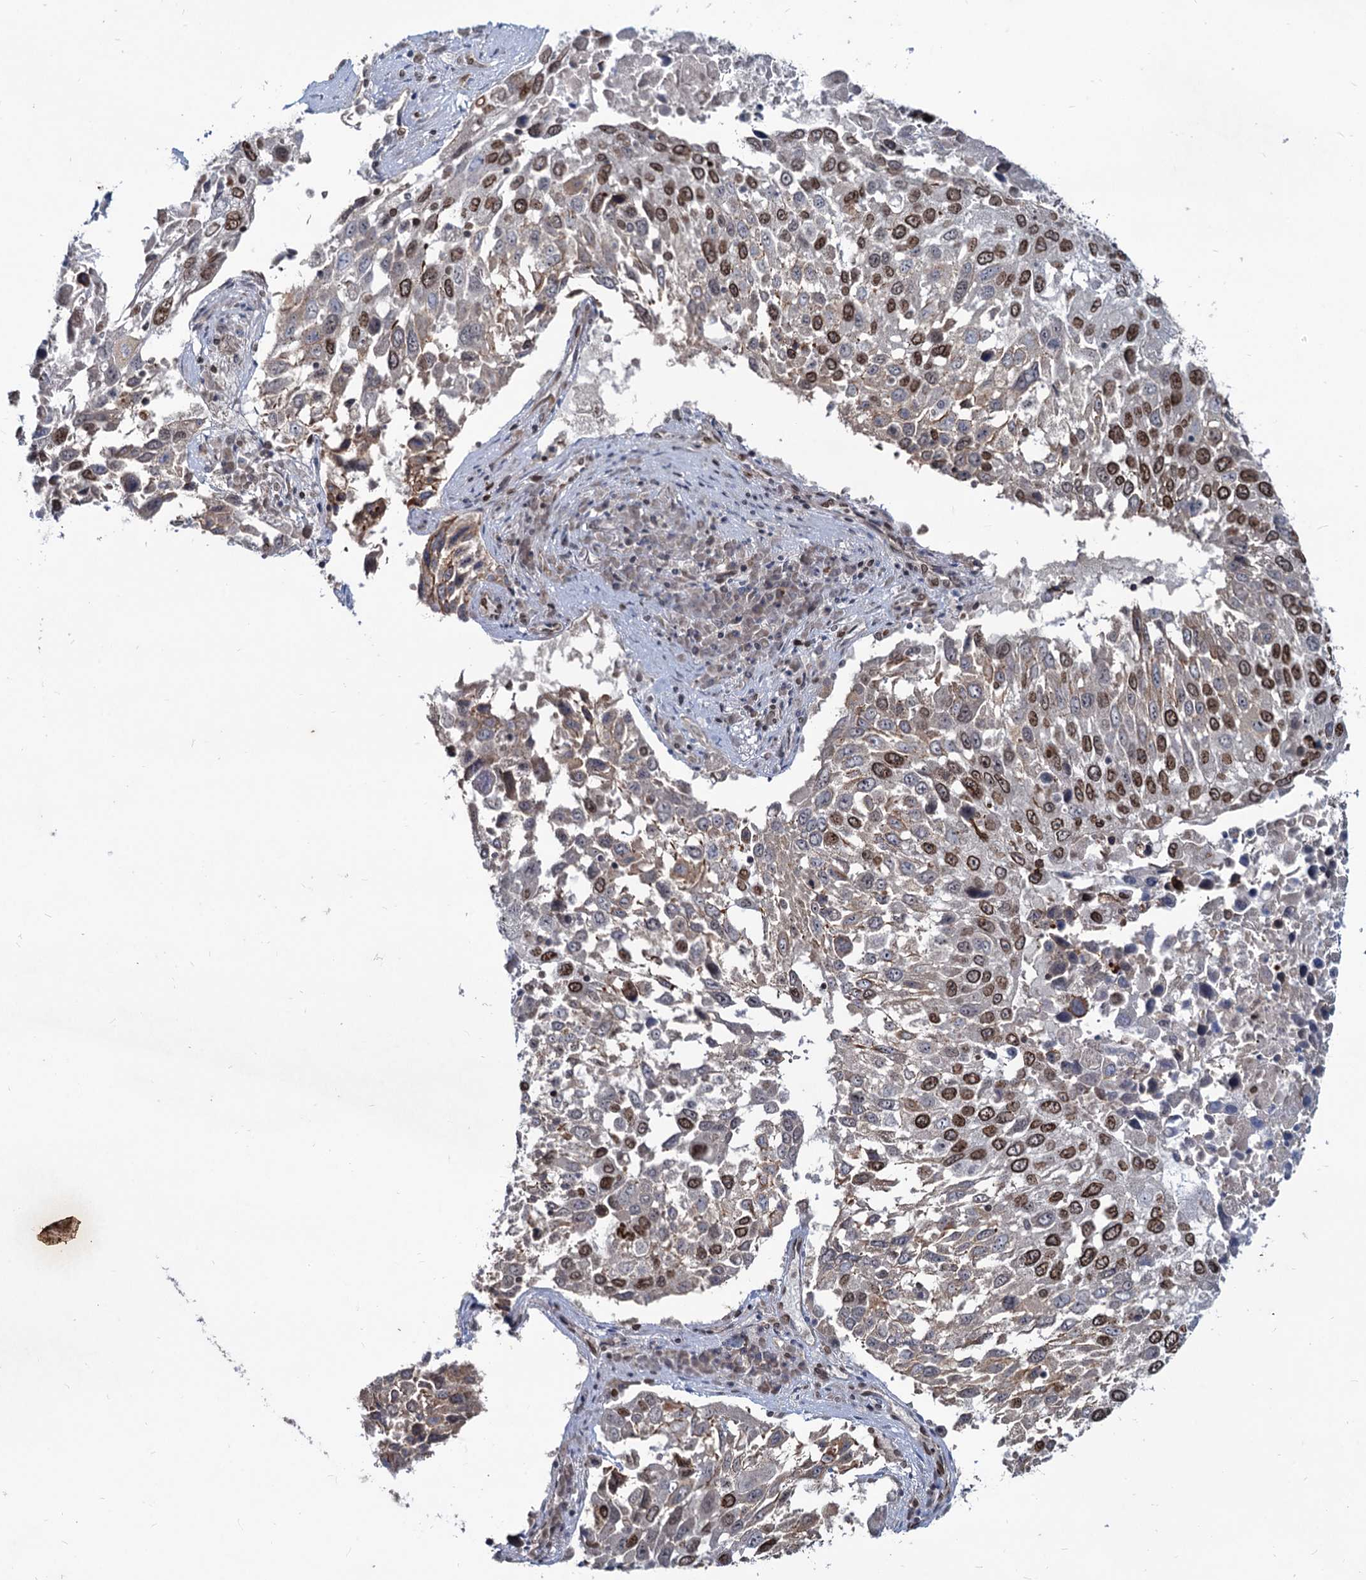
{"staining": {"intensity": "strong", "quantity": "<25%", "location": "cytoplasmic/membranous,nuclear"}, "tissue": "lung cancer", "cell_type": "Tumor cells", "image_type": "cancer", "snomed": [{"axis": "morphology", "description": "Squamous cell carcinoma, NOS"}, {"axis": "topography", "description": "Lung"}], "caption": "This photomicrograph demonstrates immunohistochemistry staining of squamous cell carcinoma (lung), with medium strong cytoplasmic/membranous and nuclear staining in about <25% of tumor cells.", "gene": "RNF6", "patient": {"sex": "male", "age": 65}}